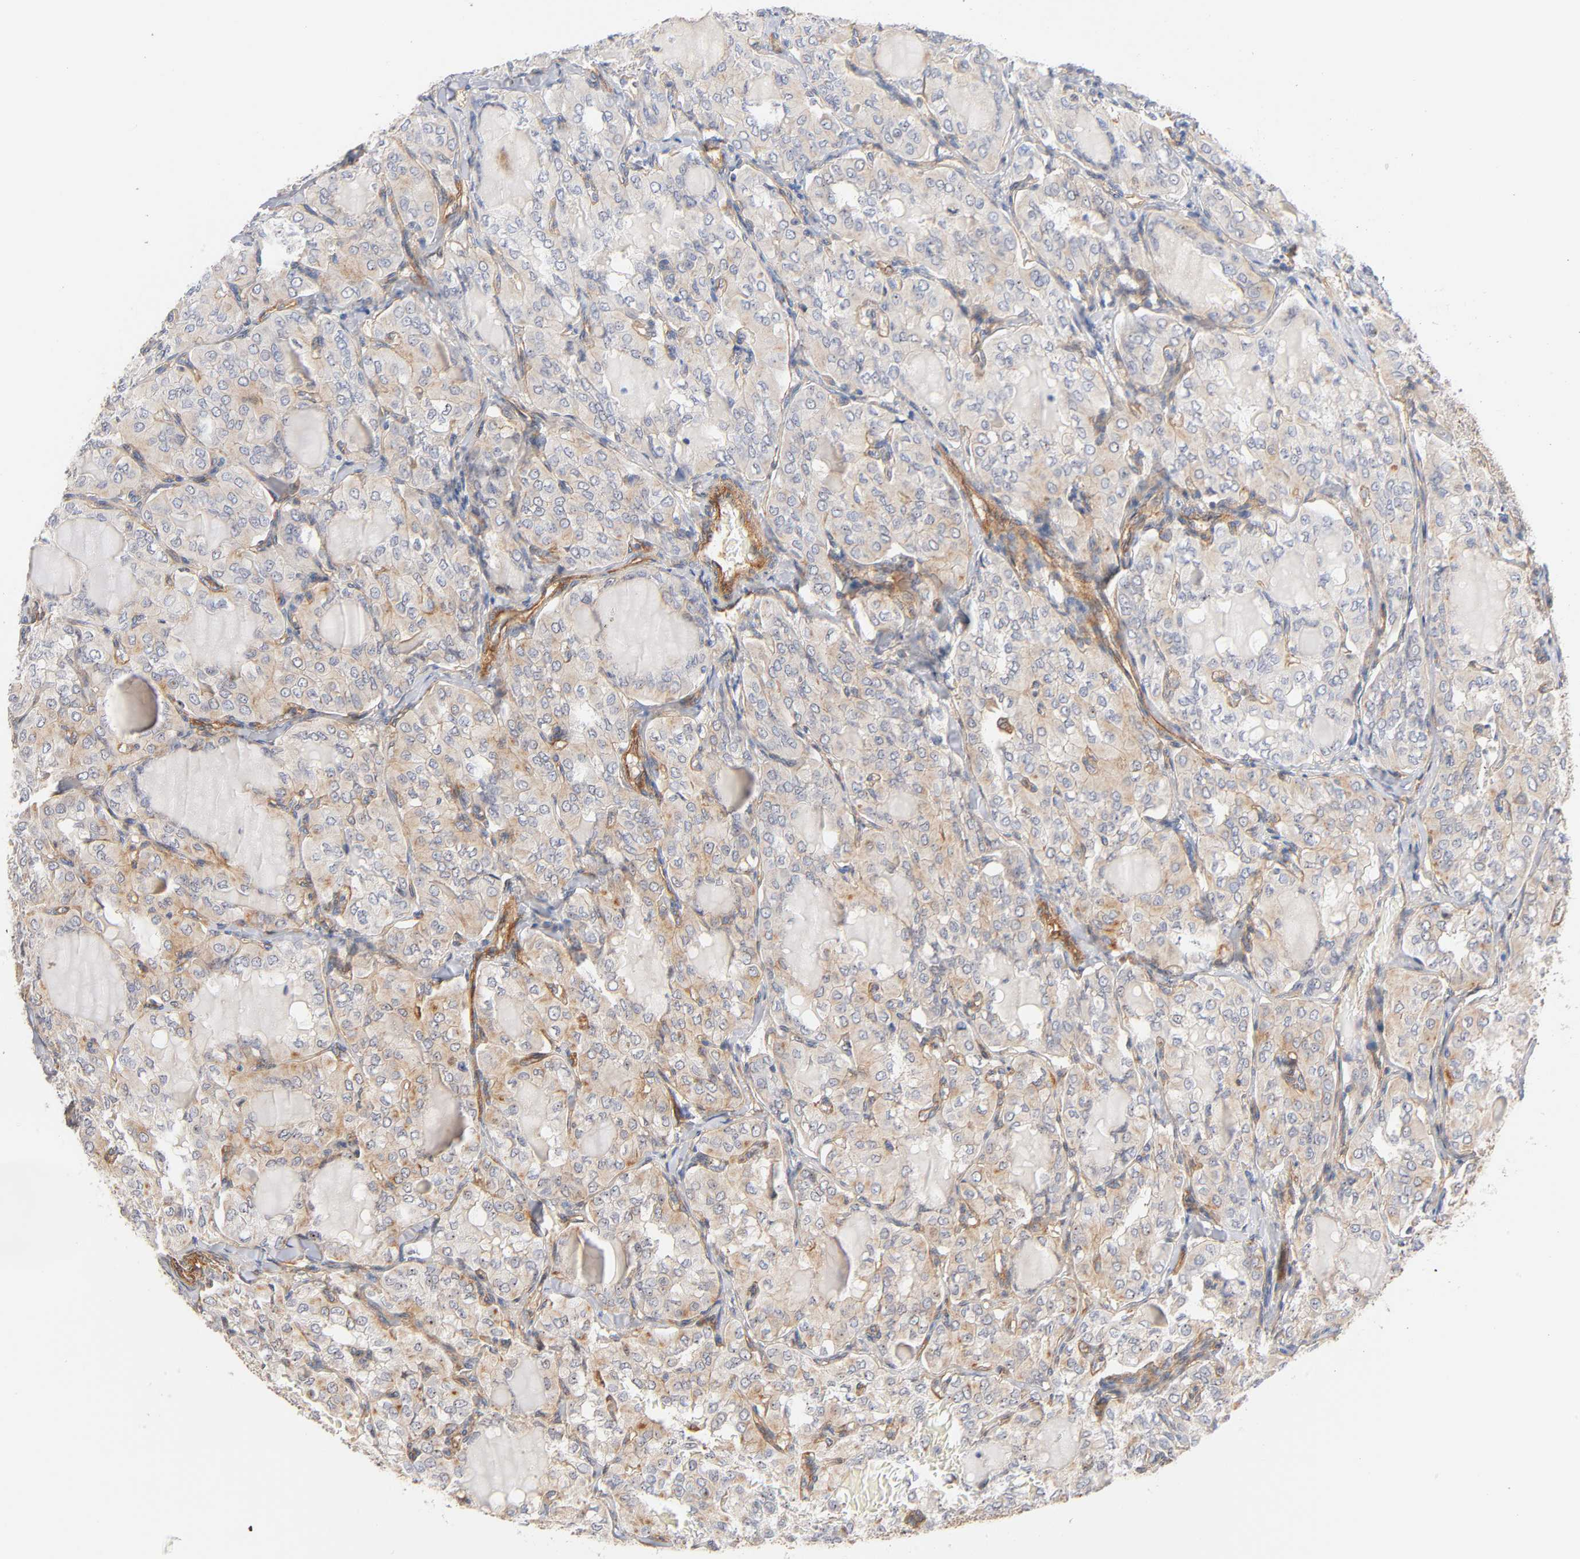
{"staining": {"intensity": "weak", "quantity": ">75%", "location": "cytoplasmic/membranous"}, "tissue": "thyroid cancer", "cell_type": "Tumor cells", "image_type": "cancer", "snomed": [{"axis": "morphology", "description": "Papillary adenocarcinoma, NOS"}, {"axis": "topography", "description": "Thyroid gland"}], "caption": "Weak cytoplasmic/membranous positivity is seen in approximately >75% of tumor cells in thyroid cancer (papillary adenocarcinoma). (DAB (3,3'-diaminobenzidine) IHC, brown staining for protein, blue staining for nuclei).", "gene": "PLD1", "patient": {"sex": "male", "age": 20}}